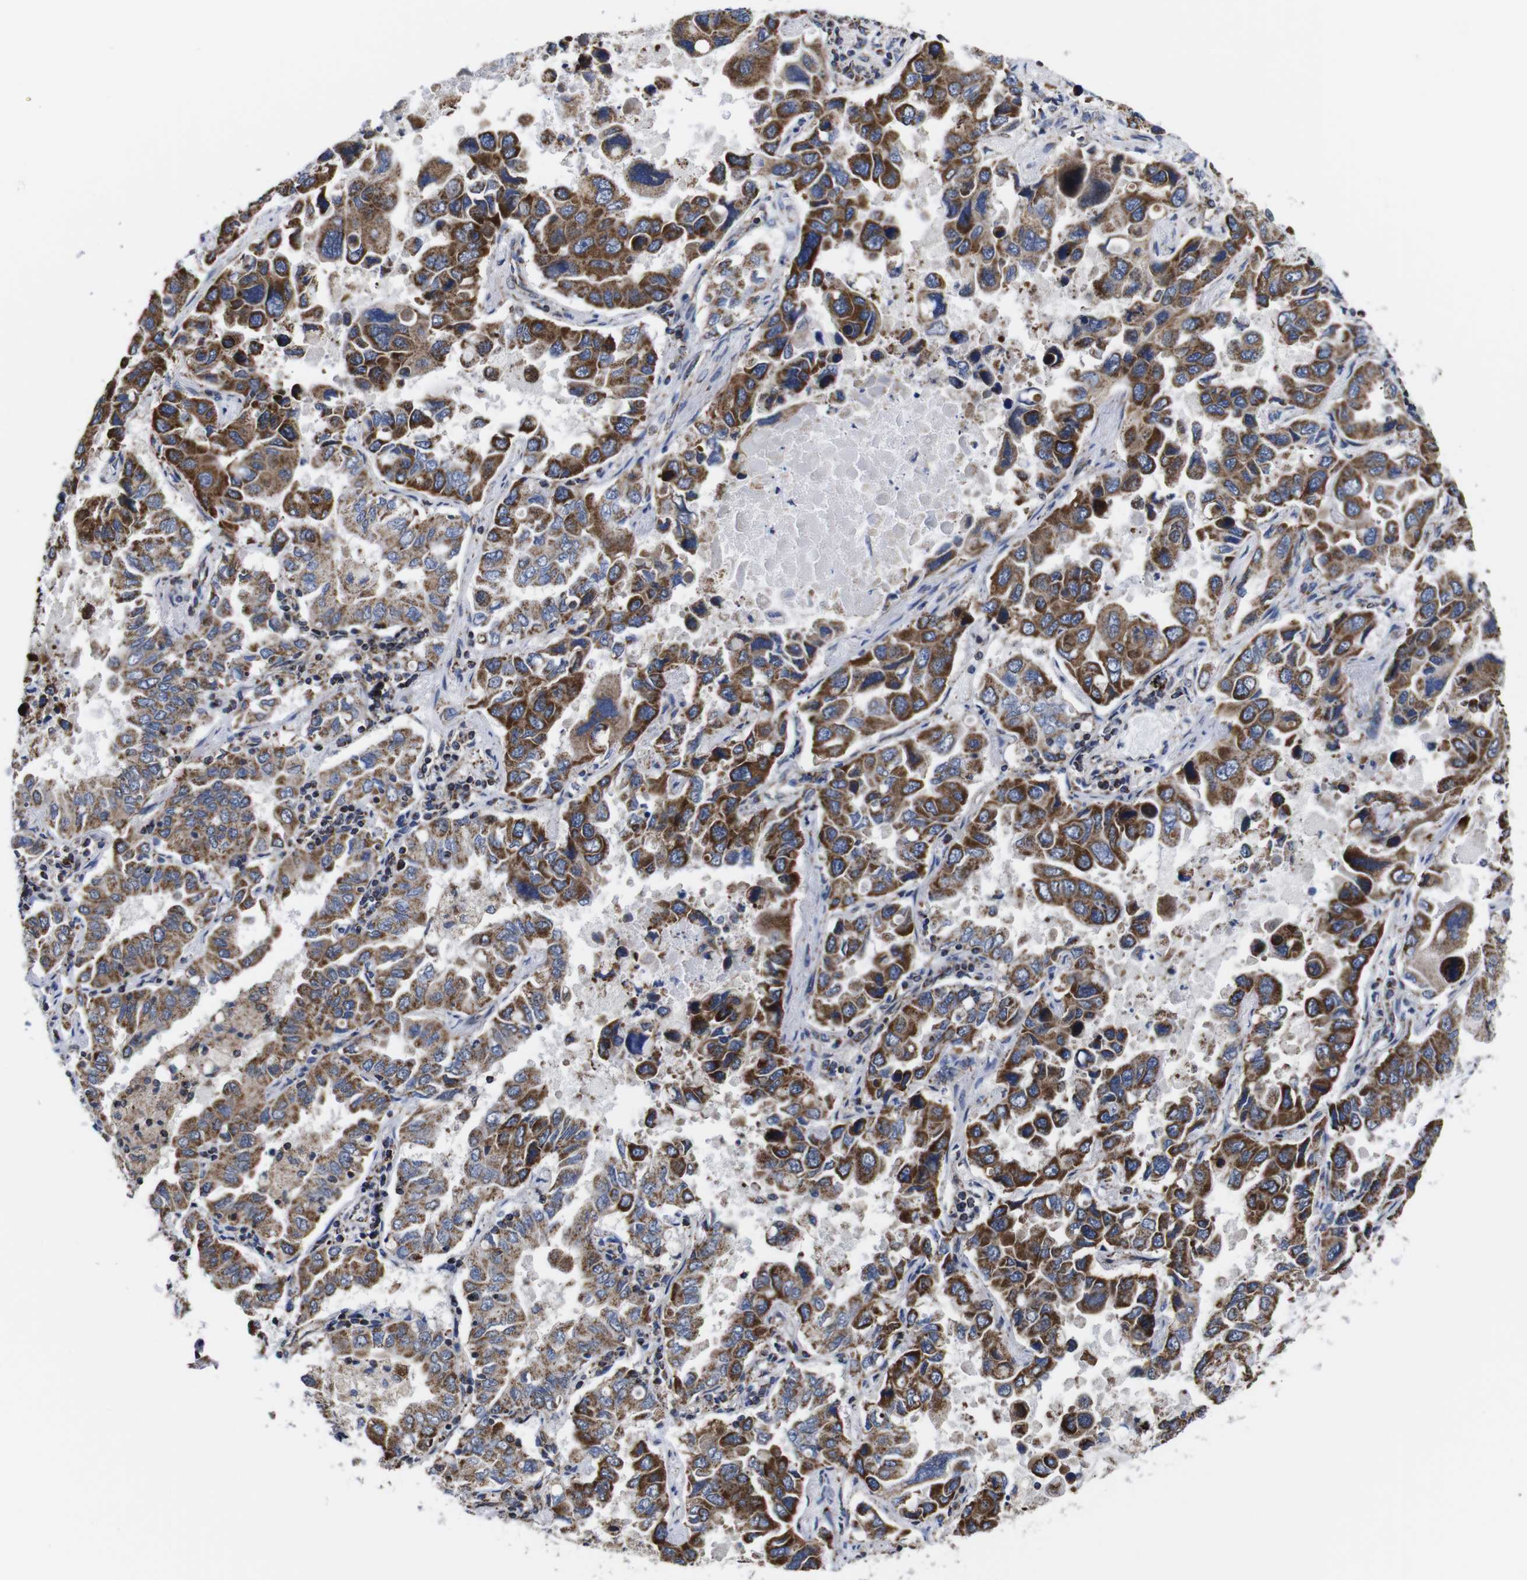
{"staining": {"intensity": "strong", "quantity": "25%-75%", "location": "cytoplasmic/membranous"}, "tissue": "lung cancer", "cell_type": "Tumor cells", "image_type": "cancer", "snomed": [{"axis": "morphology", "description": "Adenocarcinoma, NOS"}, {"axis": "topography", "description": "Lung"}], "caption": "Protein expression analysis of adenocarcinoma (lung) shows strong cytoplasmic/membranous staining in approximately 25%-75% of tumor cells. (IHC, brightfield microscopy, high magnification).", "gene": "C17orf80", "patient": {"sex": "male", "age": 64}}